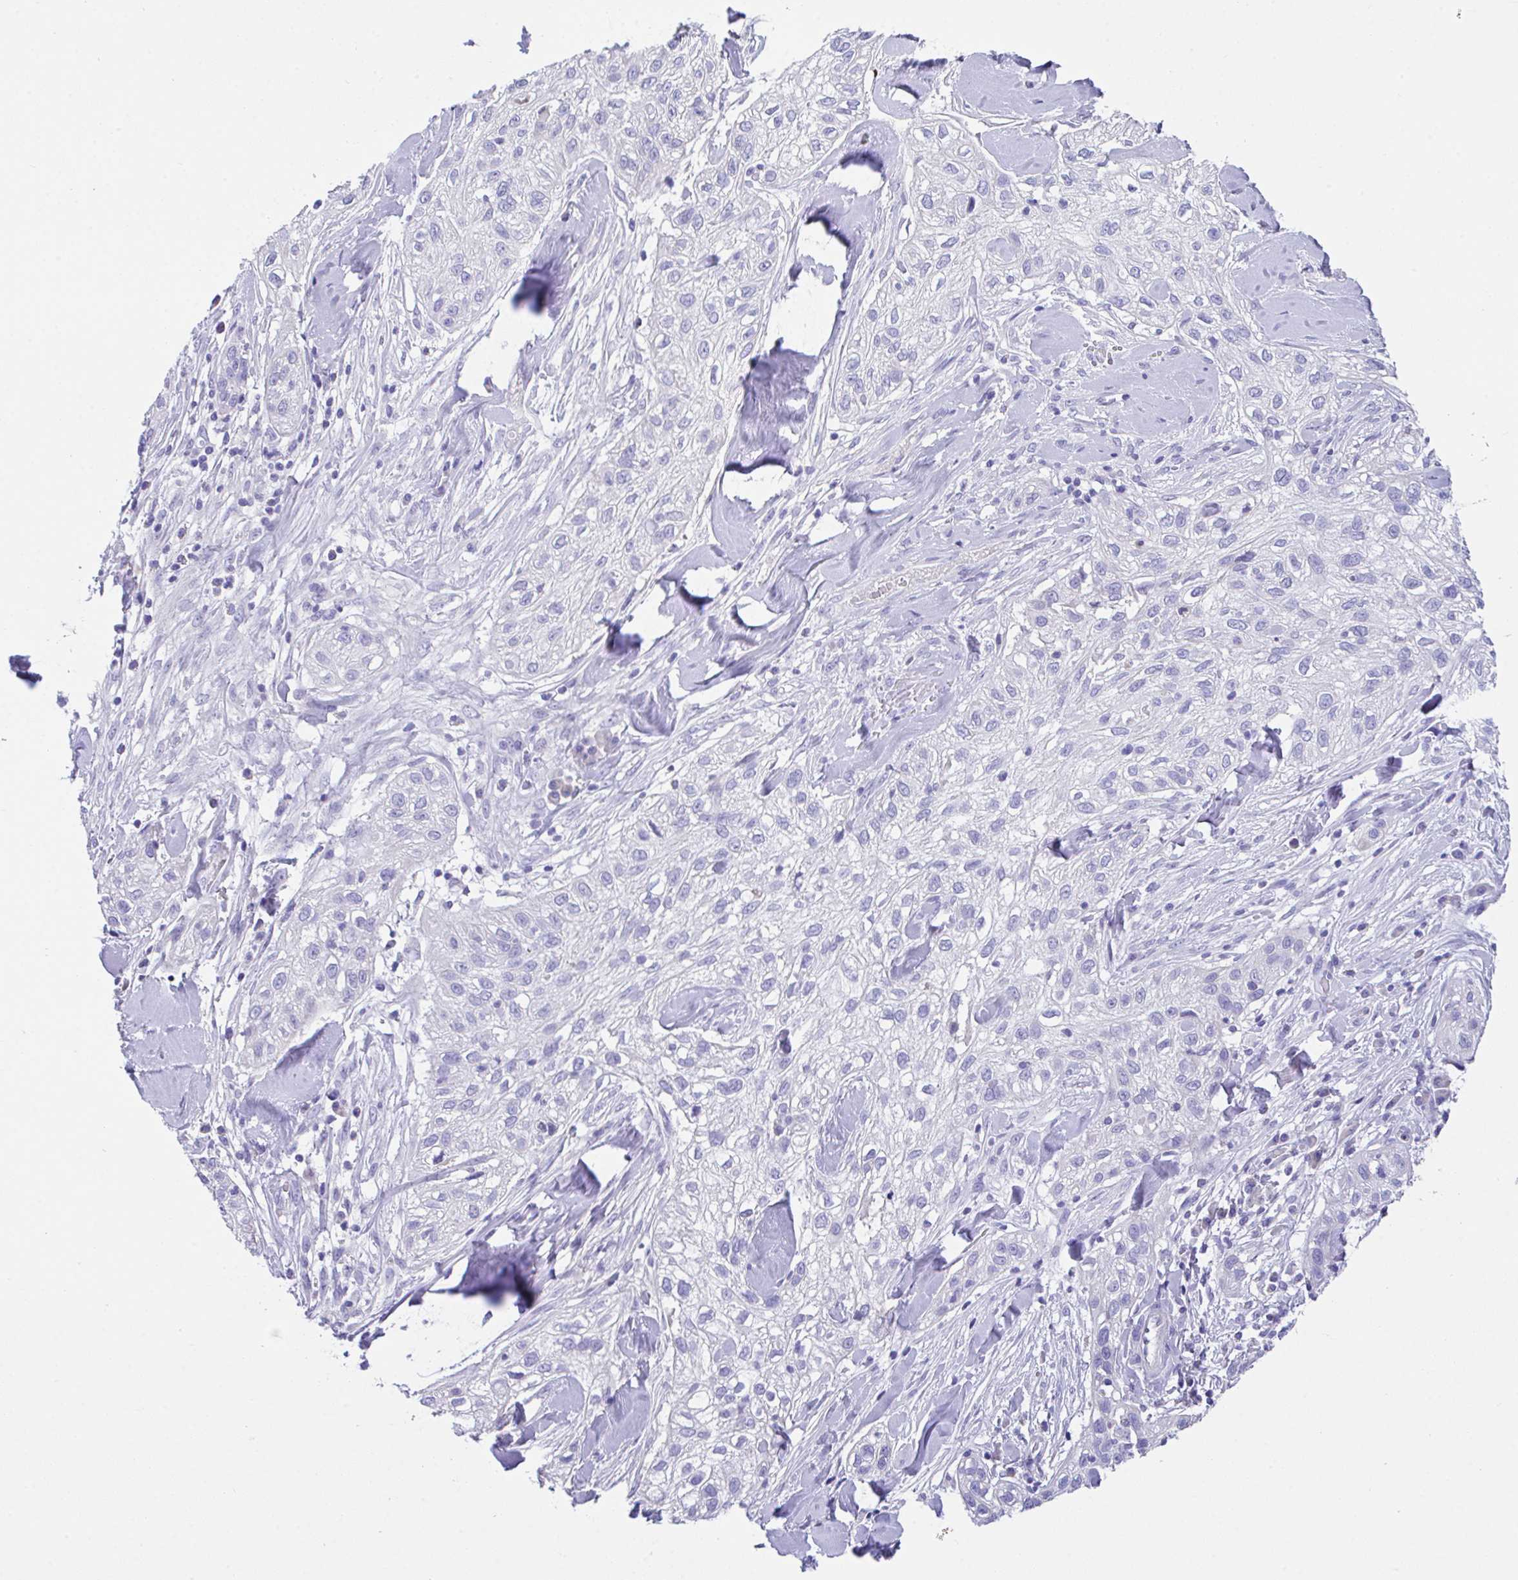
{"staining": {"intensity": "negative", "quantity": "none", "location": "none"}, "tissue": "skin cancer", "cell_type": "Tumor cells", "image_type": "cancer", "snomed": [{"axis": "morphology", "description": "Squamous cell carcinoma, NOS"}, {"axis": "topography", "description": "Skin"}], "caption": "A high-resolution image shows IHC staining of skin squamous cell carcinoma, which displays no significant positivity in tumor cells.", "gene": "SLC16A6", "patient": {"sex": "male", "age": 82}}